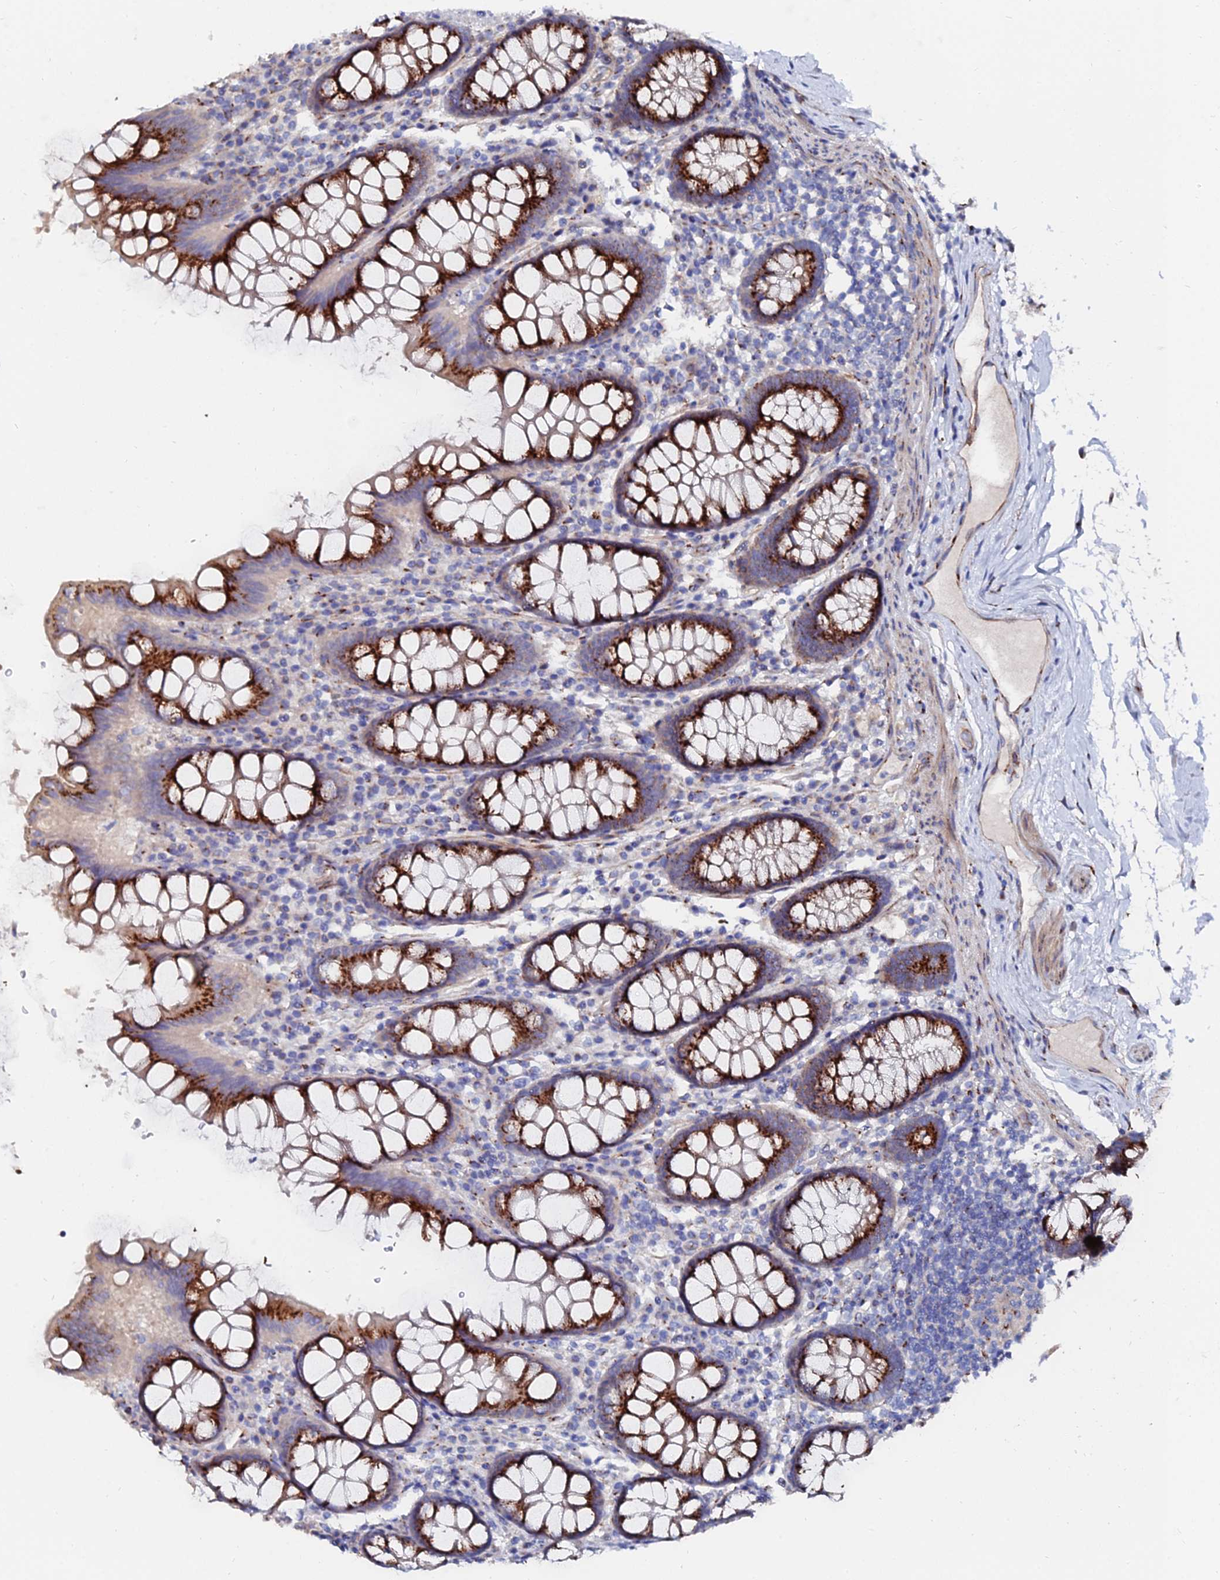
{"staining": {"intensity": "moderate", "quantity": ">75%", "location": "cytoplasmic/membranous"}, "tissue": "colon", "cell_type": "Endothelial cells", "image_type": "normal", "snomed": [{"axis": "morphology", "description": "Normal tissue, NOS"}, {"axis": "topography", "description": "Colon"}], "caption": "Endothelial cells exhibit medium levels of moderate cytoplasmic/membranous expression in approximately >75% of cells in benign human colon. The staining is performed using DAB (3,3'-diaminobenzidine) brown chromogen to label protein expression. The nuclei are counter-stained blue using hematoxylin.", "gene": "BORCS8", "patient": {"sex": "female", "age": 79}}